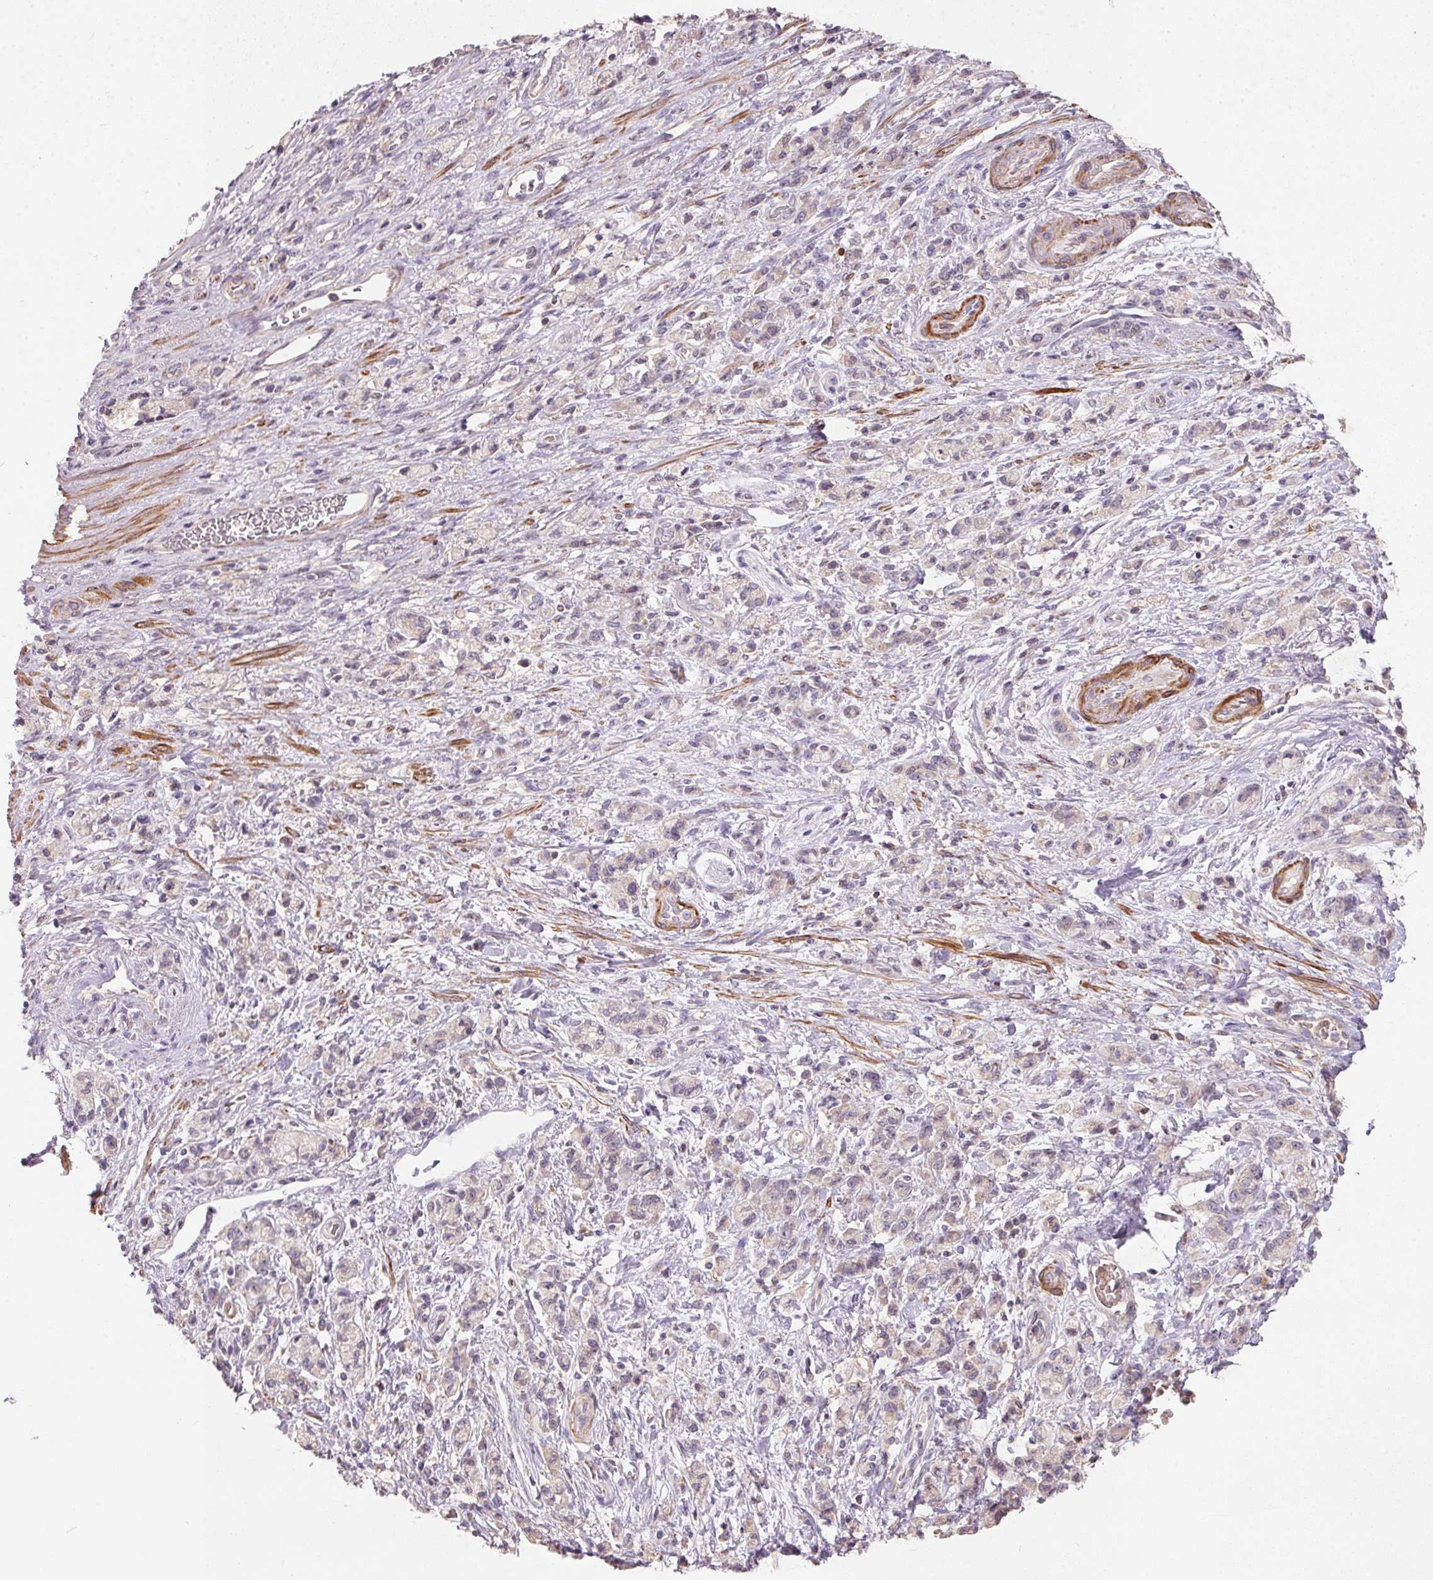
{"staining": {"intensity": "negative", "quantity": "none", "location": "none"}, "tissue": "stomach cancer", "cell_type": "Tumor cells", "image_type": "cancer", "snomed": [{"axis": "morphology", "description": "Adenocarcinoma, NOS"}, {"axis": "topography", "description": "Stomach"}], "caption": "Immunohistochemical staining of stomach adenocarcinoma demonstrates no significant expression in tumor cells.", "gene": "KCNK15", "patient": {"sex": "male", "age": 77}}